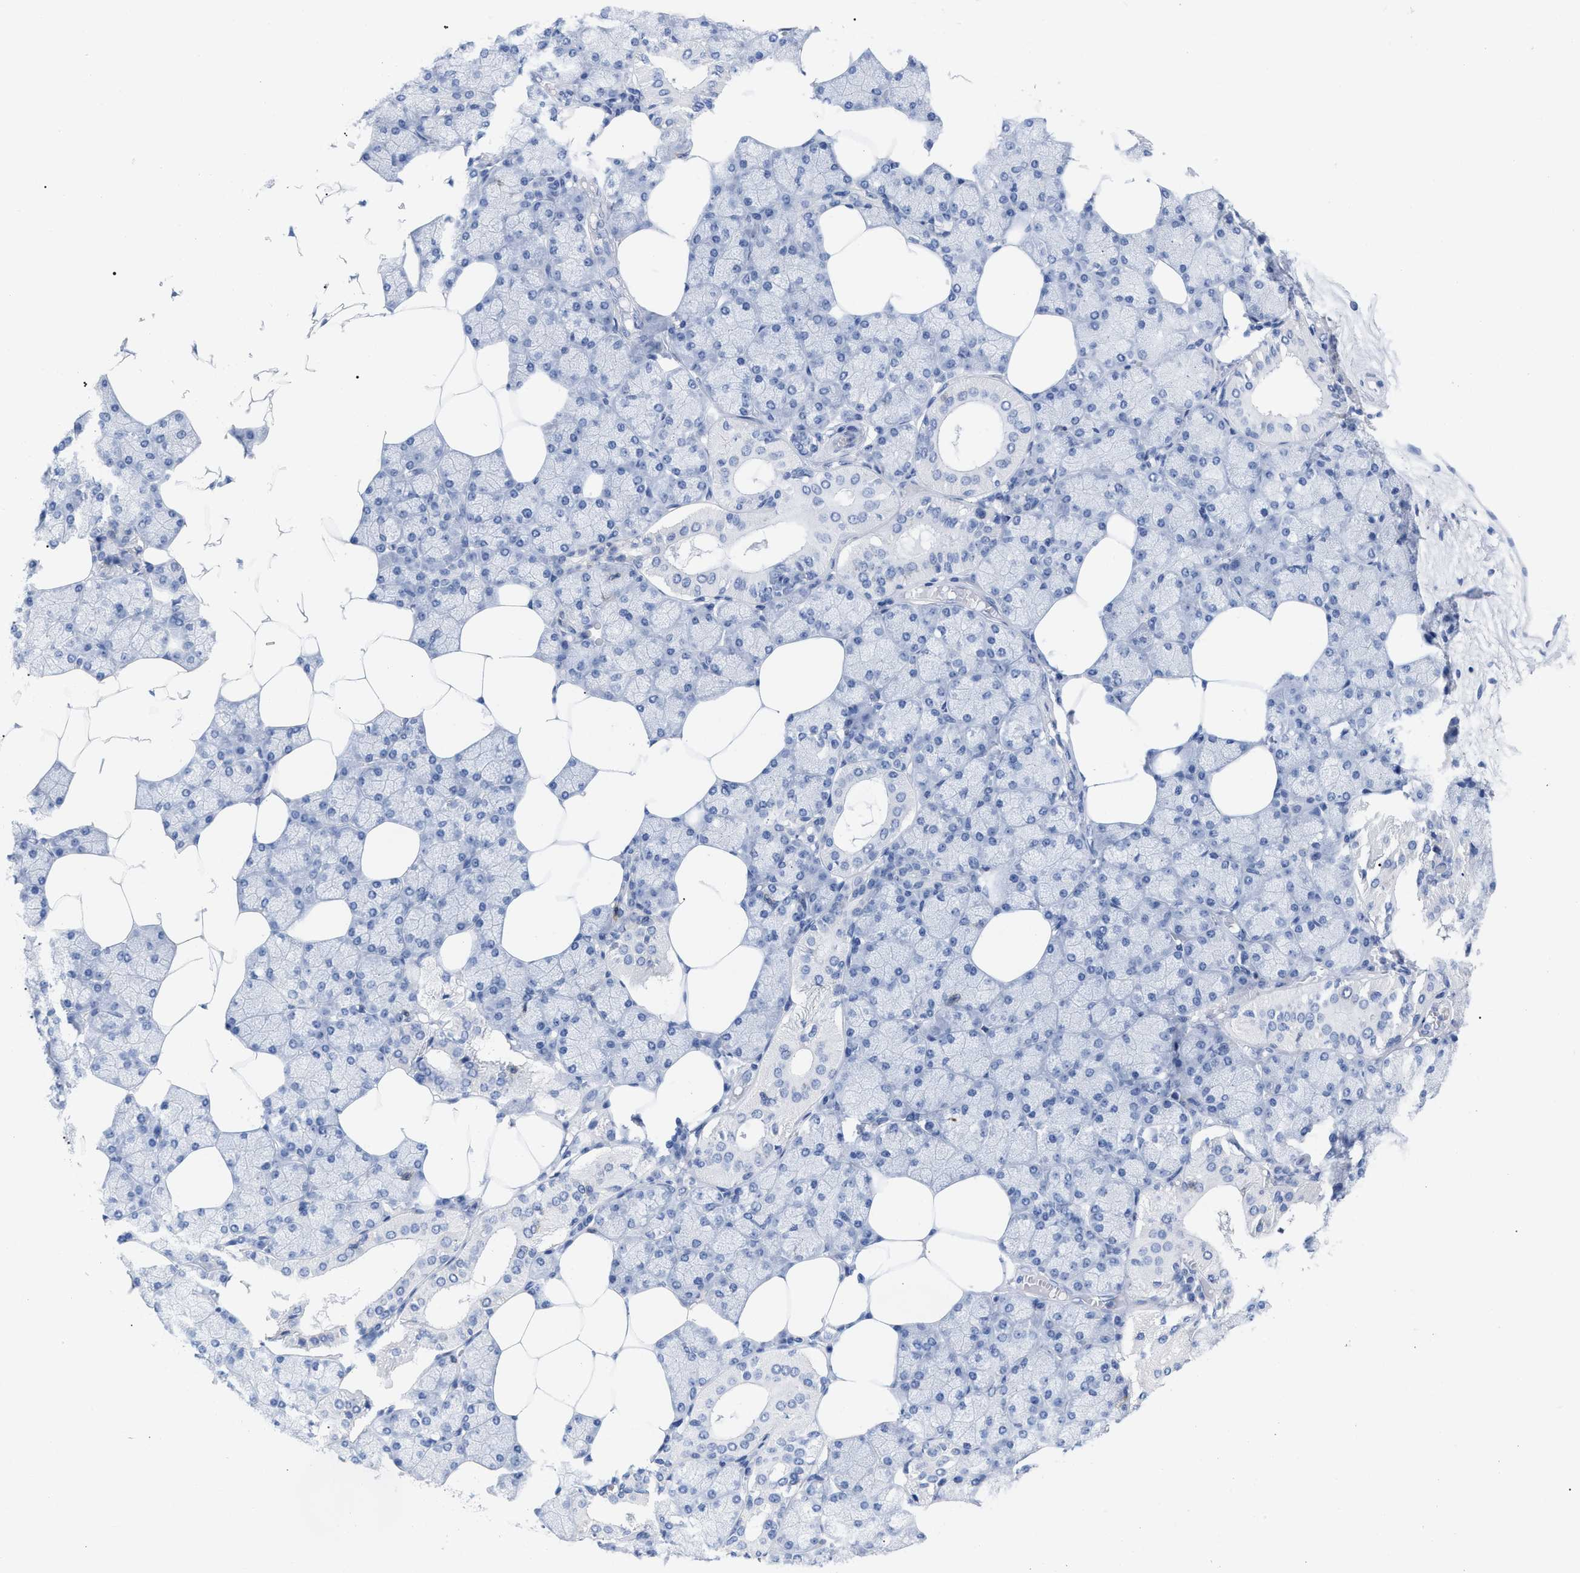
{"staining": {"intensity": "negative", "quantity": "none", "location": "none"}, "tissue": "salivary gland", "cell_type": "Glandular cells", "image_type": "normal", "snomed": [{"axis": "morphology", "description": "Normal tissue, NOS"}, {"axis": "topography", "description": "Salivary gland"}], "caption": "Protein analysis of unremarkable salivary gland displays no significant staining in glandular cells.", "gene": "CD5", "patient": {"sex": "male", "age": 62}}